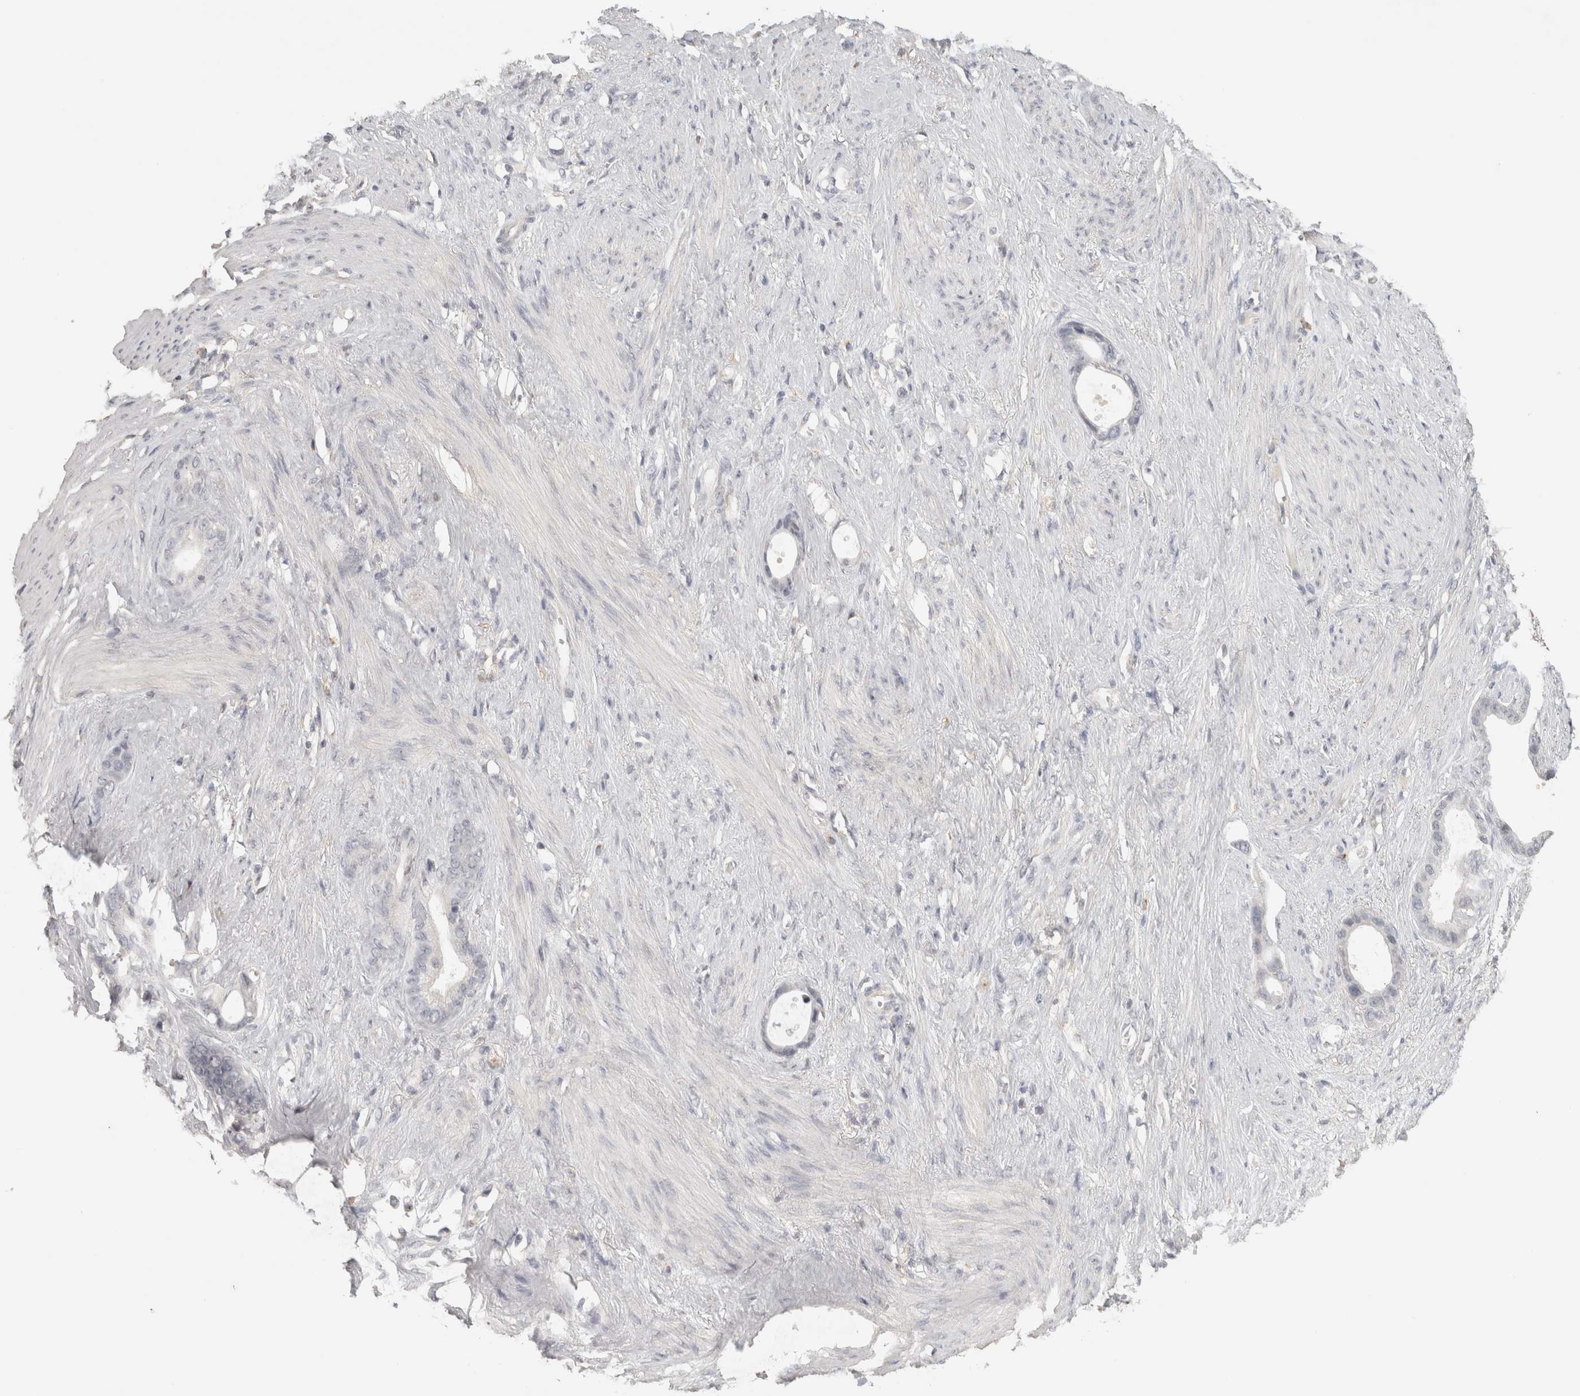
{"staining": {"intensity": "negative", "quantity": "none", "location": "none"}, "tissue": "stomach cancer", "cell_type": "Tumor cells", "image_type": "cancer", "snomed": [{"axis": "morphology", "description": "Adenocarcinoma, NOS"}, {"axis": "topography", "description": "Stomach"}], "caption": "Tumor cells show no significant expression in stomach cancer. (IHC, brightfield microscopy, high magnification).", "gene": "HAVCR2", "patient": {"sex": "female", "age": 75}}